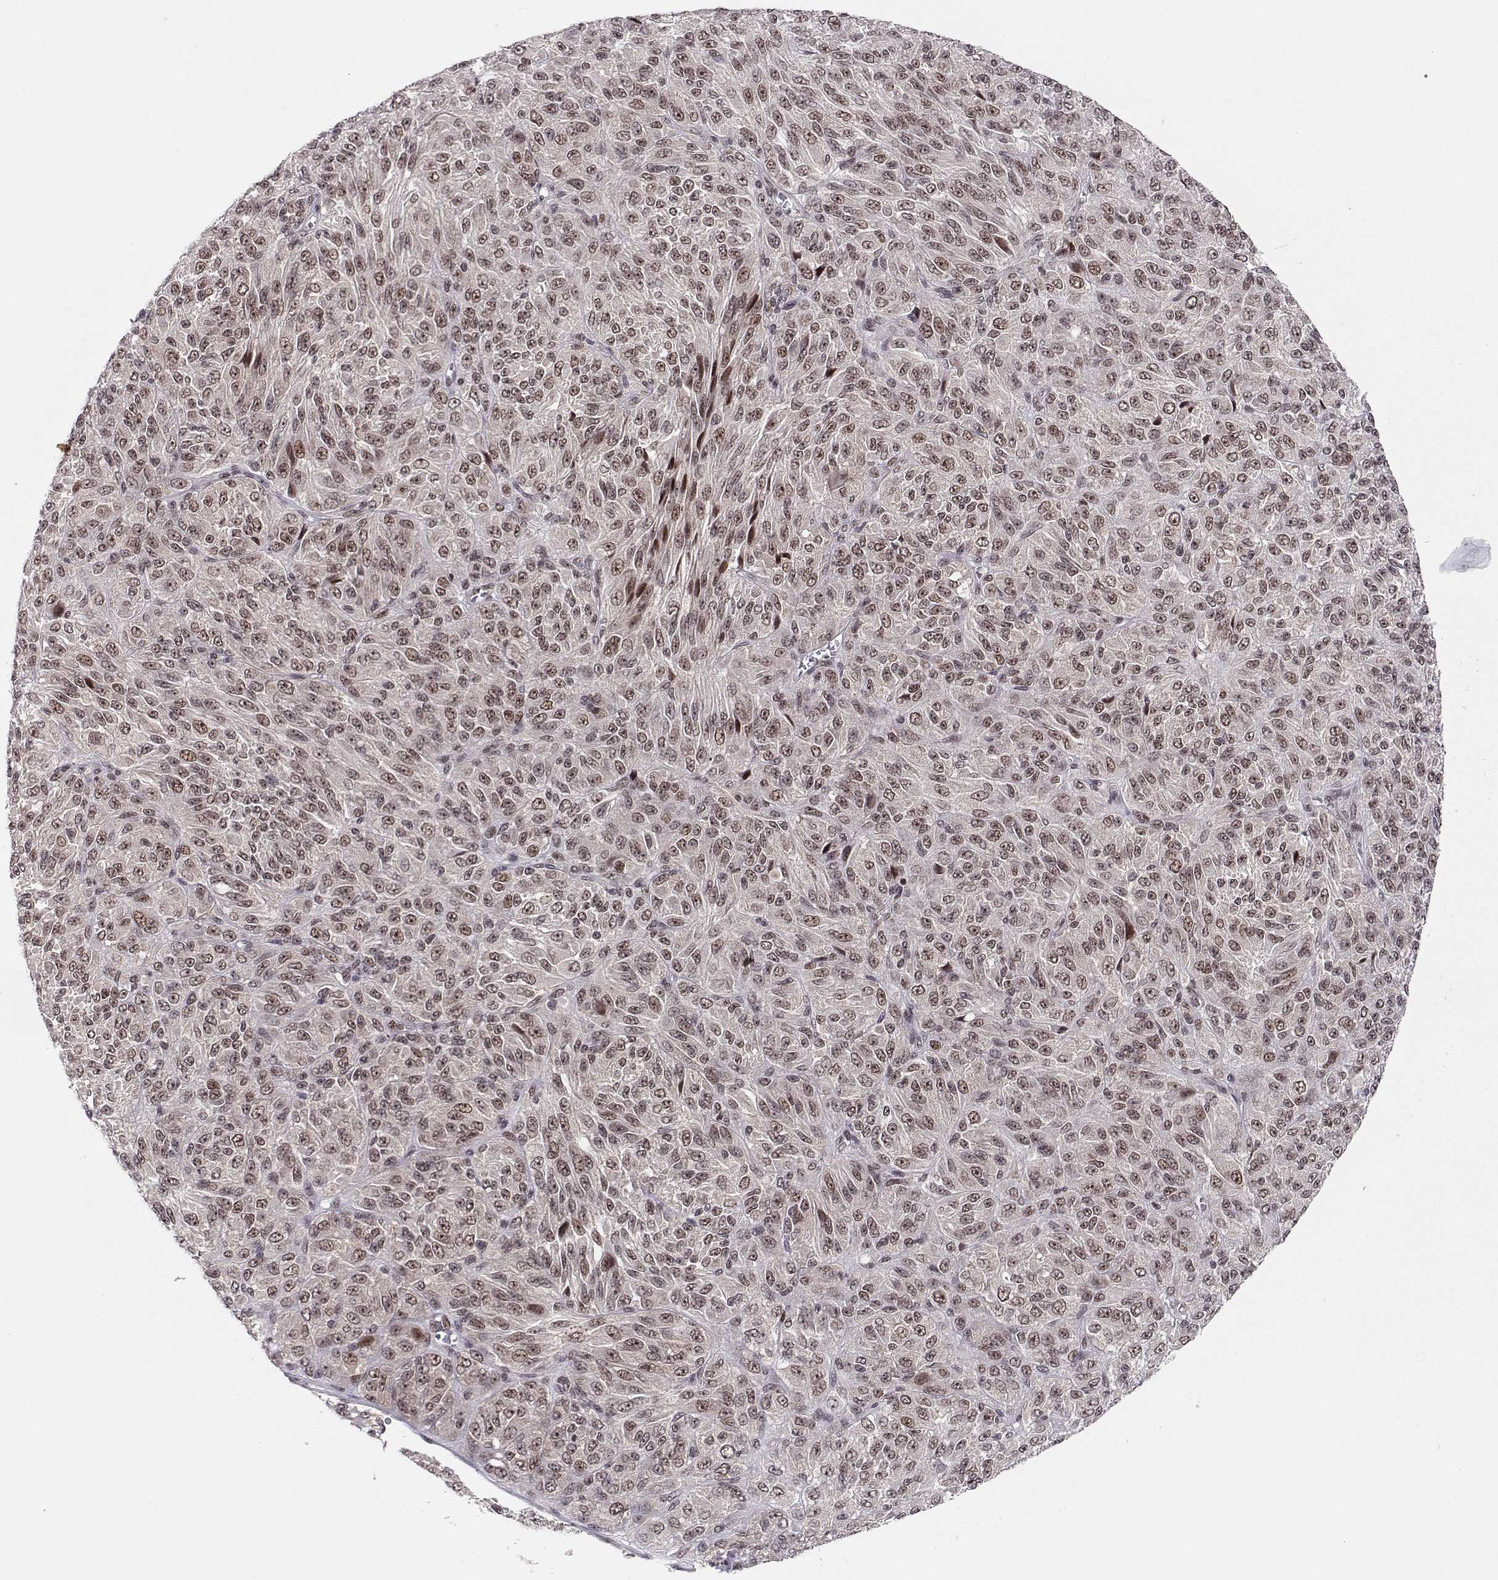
{"staining": {"intensity": "moderate", "quantity": "25%-75%", "location": "nuclear"}, "tissue": "melanoma", "cell_type": "Tumor cells", "image_type": "cancer", "snomed": [{"axis": "morphology", "description": "Malignant melanoma, Metastatic site"}, {"axis": "topography", "description": "Brain"}], "caption": "About 25%-75% of tumor cells in human melanoma display moderate nuclear protein expression as visualized by brown immunohistochemical staining.", "gene": "CSNK2A1", "patient": {"sex": "female", "age": 56}}